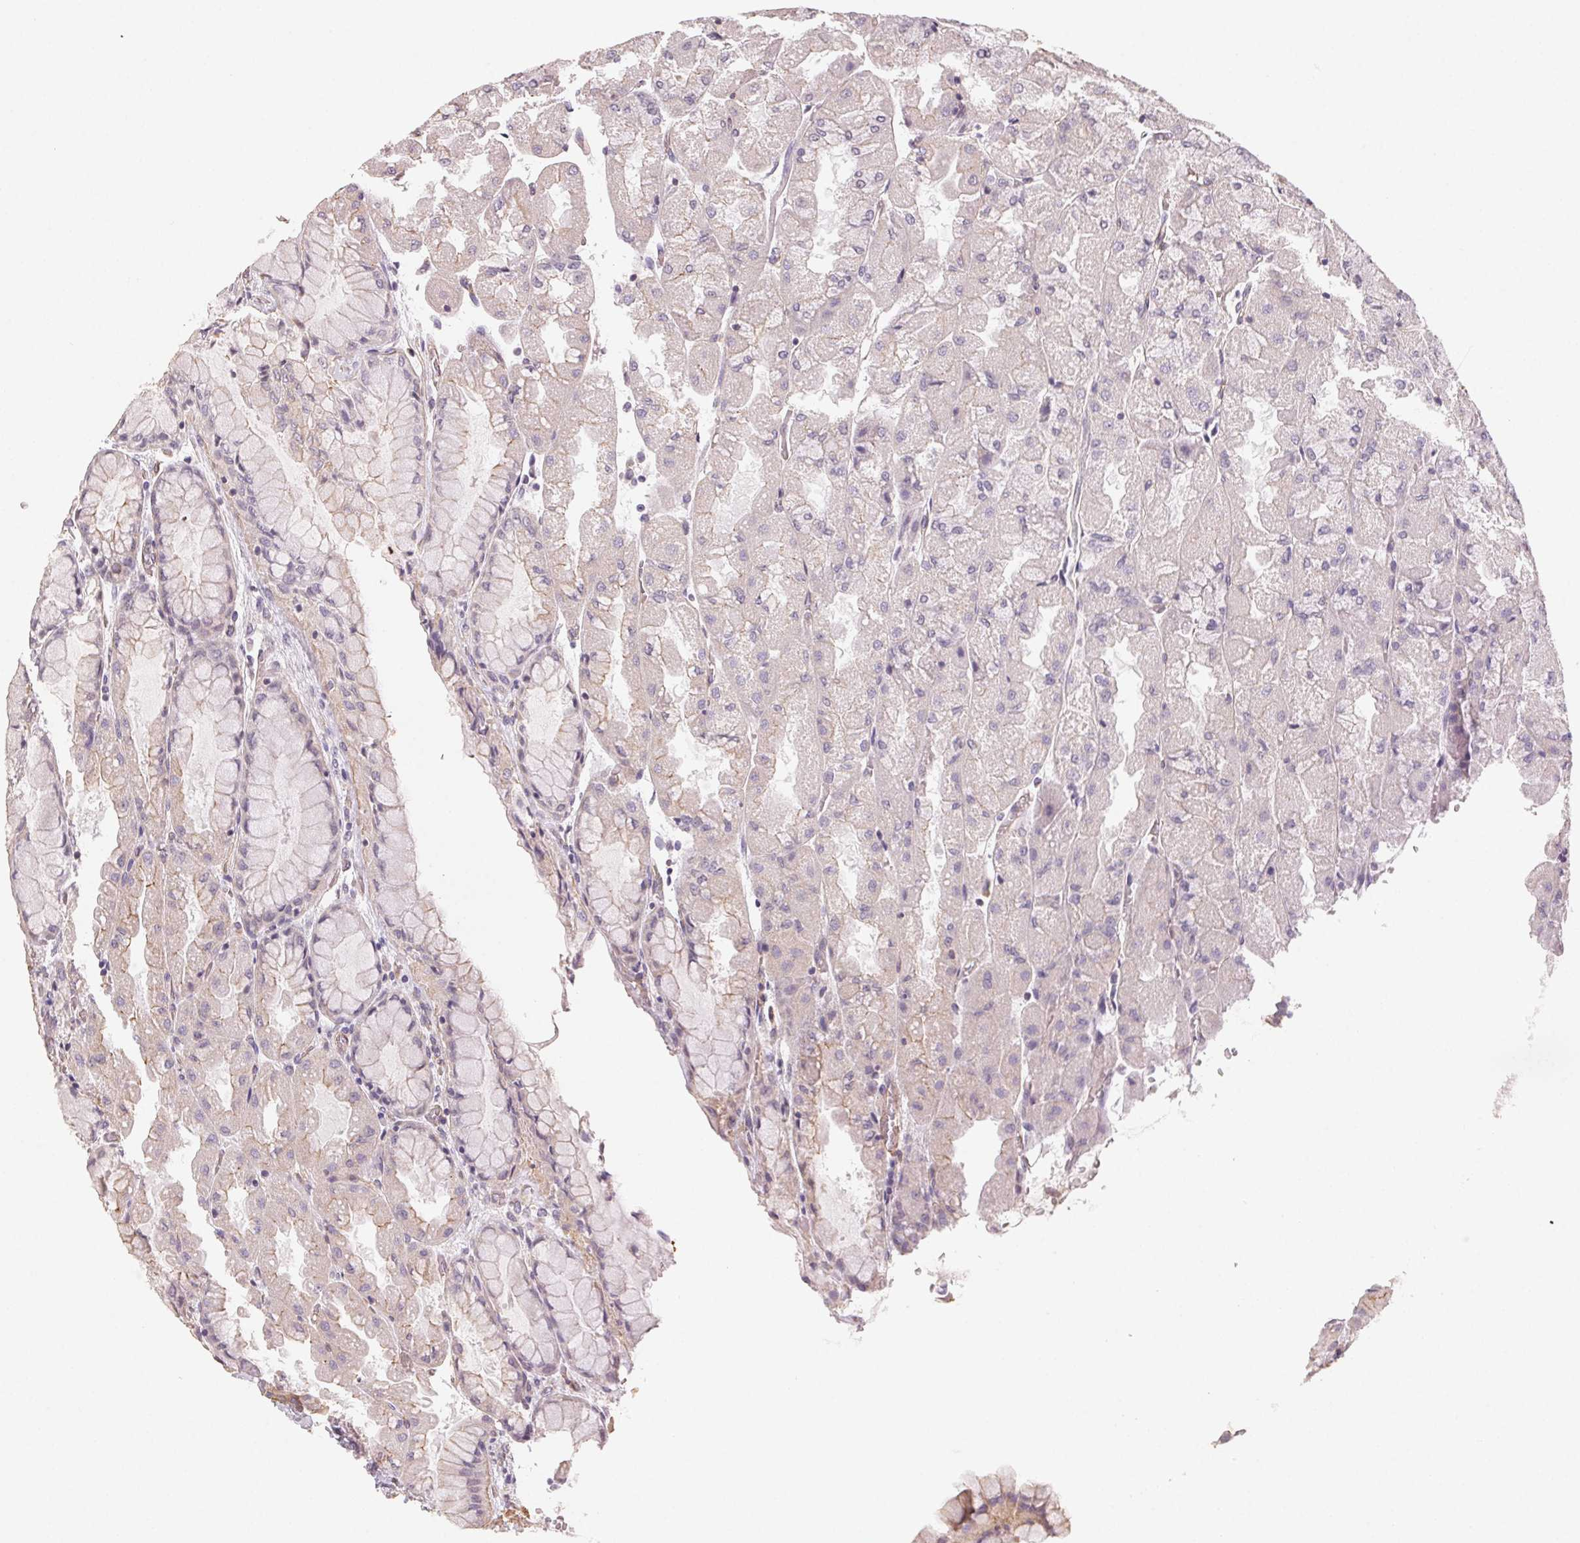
{"staining": {"intensity": "weak", "quantity": "25%-75%", "location": "cytoplasmic/membranous"}, "tissue": "stomach", "cell_type": "Glandular cells", "image_type": "normal", "snomed": [{"axis": "morphology", "description": "Normal tissue, NOS"}, {"axis": "topography", "description": "Stomach"}], "caption": "High-power microscopy captured an immunohistochemistry micrograph of benign stomach, revealing weak cytoplasmic/membranous expression in about 25%-75% of glandular cells. The staining is performed using DAB brown chromogen to label protein expression. The nuclei are counter-stained blue using hematoxylin.", "gene": "PLA2G4F", "patient": {"sex": "female", "age": 61}}